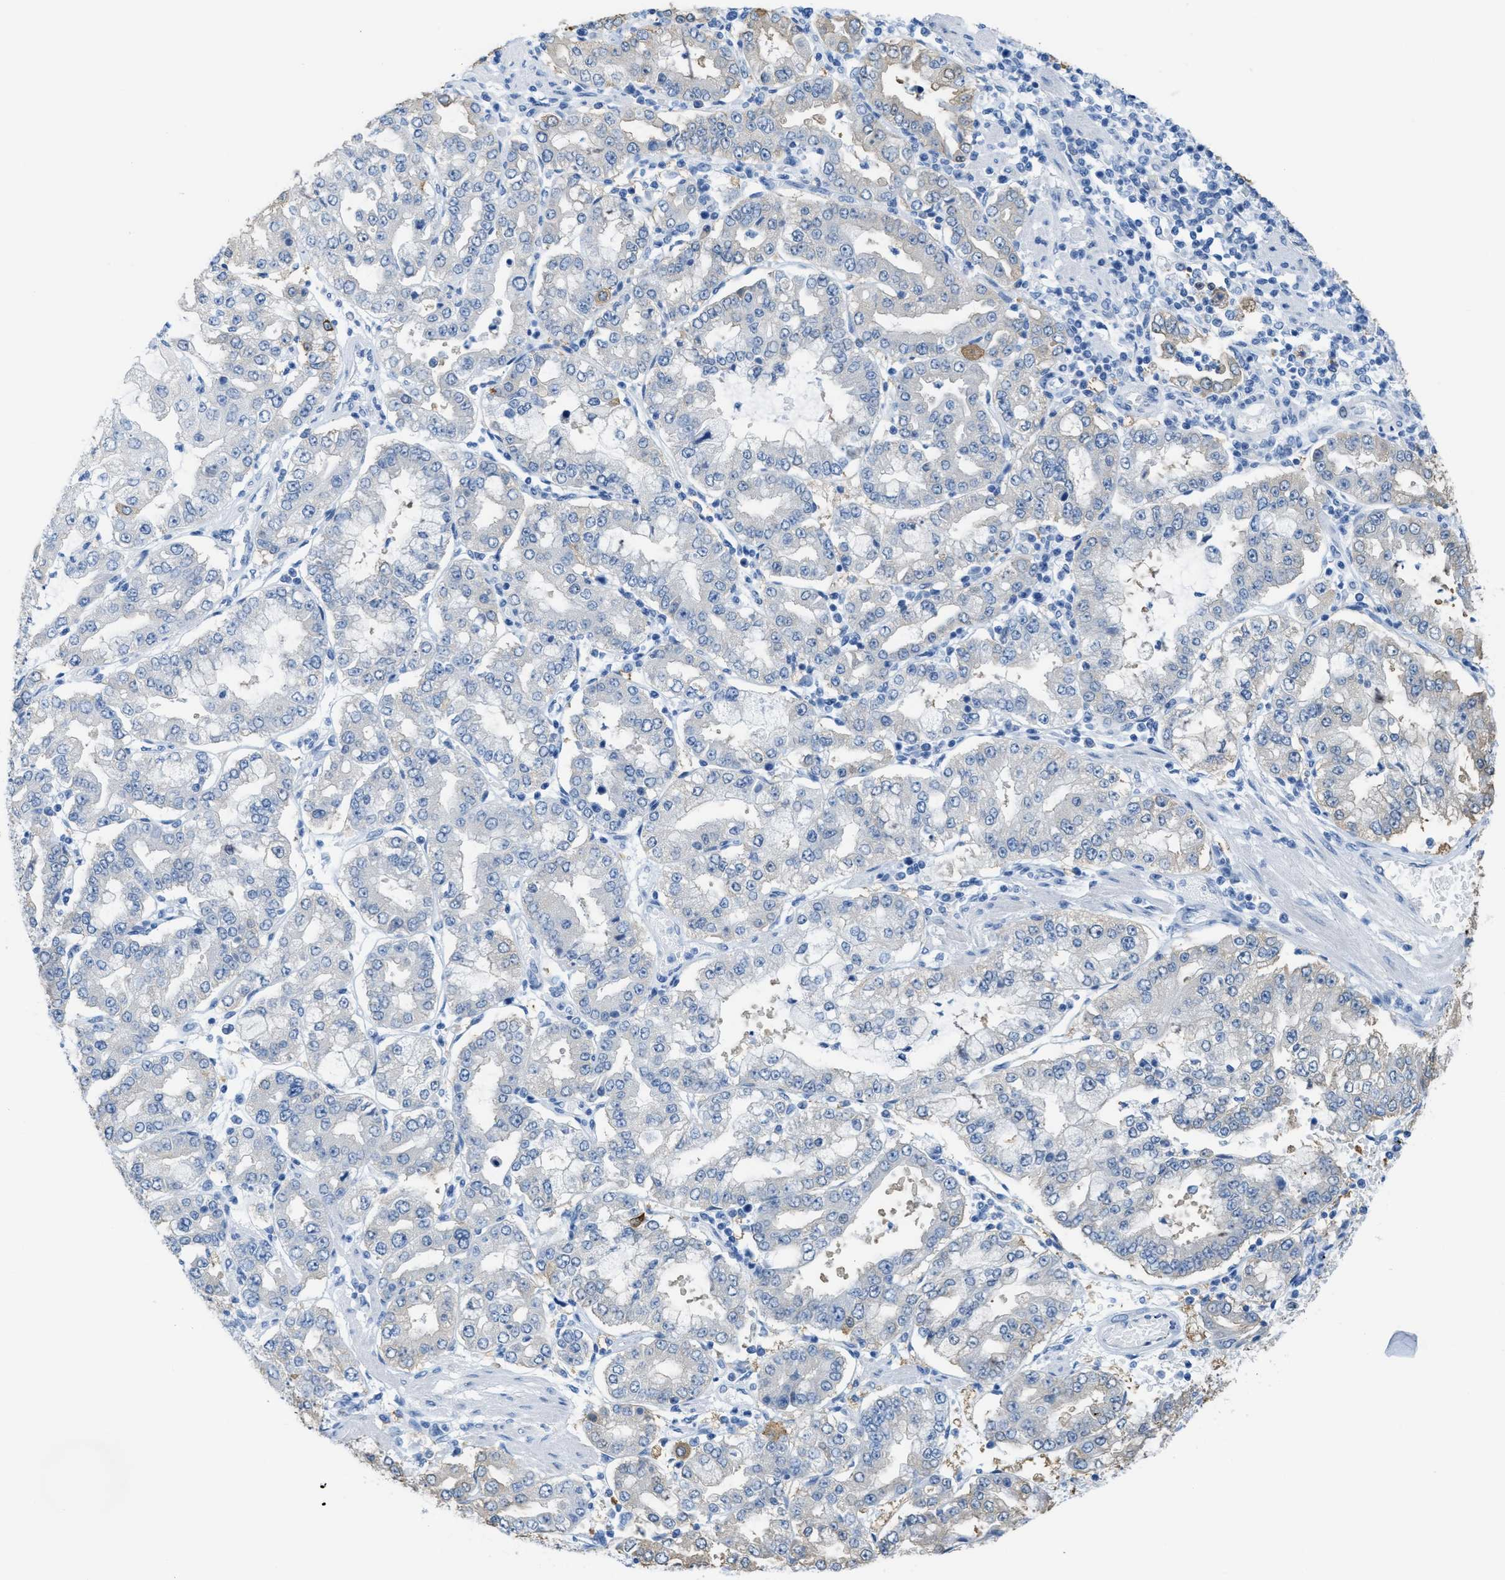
{"staining": {"intensity": "weak", "quantity": "<25%", "location": "cytoplasmic/membranous"}, "tissue": "stomach cancer", "cell_type": "Tumor cells", "image_type": "cancer", "snomed": [{"axis": "morphology", "description": "Adenocarcinoma, NOS"}, {"axis": "topography", "description": "Stomach"}], "caption": "The image demonstrates no significant expression in tumor cells of stomach cancer (adenocarcinoma).", "gene": "ASGR1", "patient": {"sex": "male", "age": 76}}